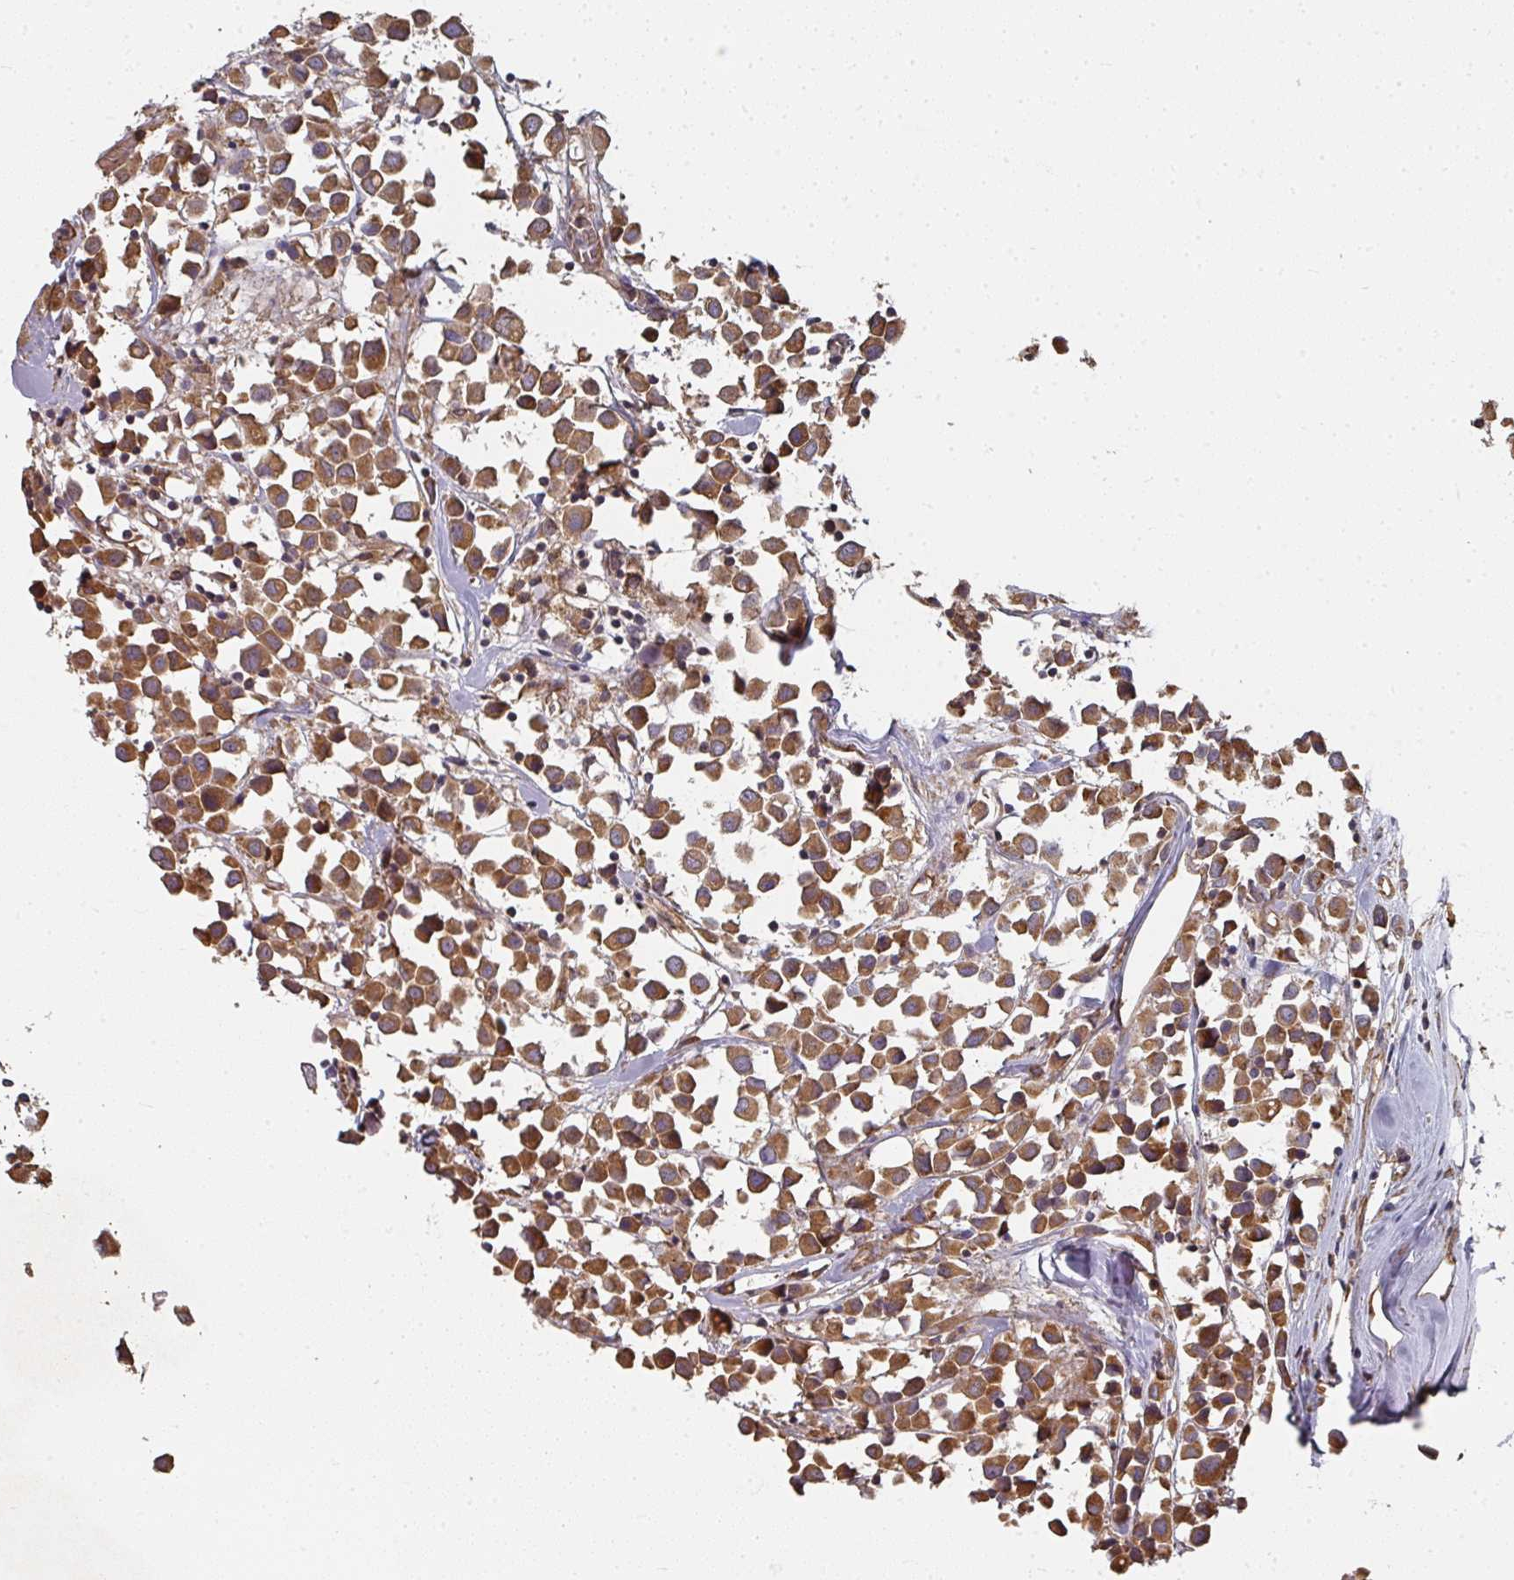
{"staining": {"intensity": "moderate", "quantity": ">75%", "location": "cytoplasmic/membranous"}, "tissue": "breast cancer", "cell_type": "Tumor cells", "image_type": "cancer", "snomed": [{"axis": "morphology", "description": "Duct carcinoma"}, {"axis": "topography", "description": "Breast"}], "caption": "DAB (3,3'-diaminobenzidine) immunohistochemical staining of breast cancer (invasive ductal carcinoma) demonstrates moderate cytoplasmic/membranous protein positivity in about >75% of tumor cells. (DAB IHC, brown staining for protein, blue staining for nuclei).", "gene": "EDEM2", "patient": {"sex": "female", "age": 61}}